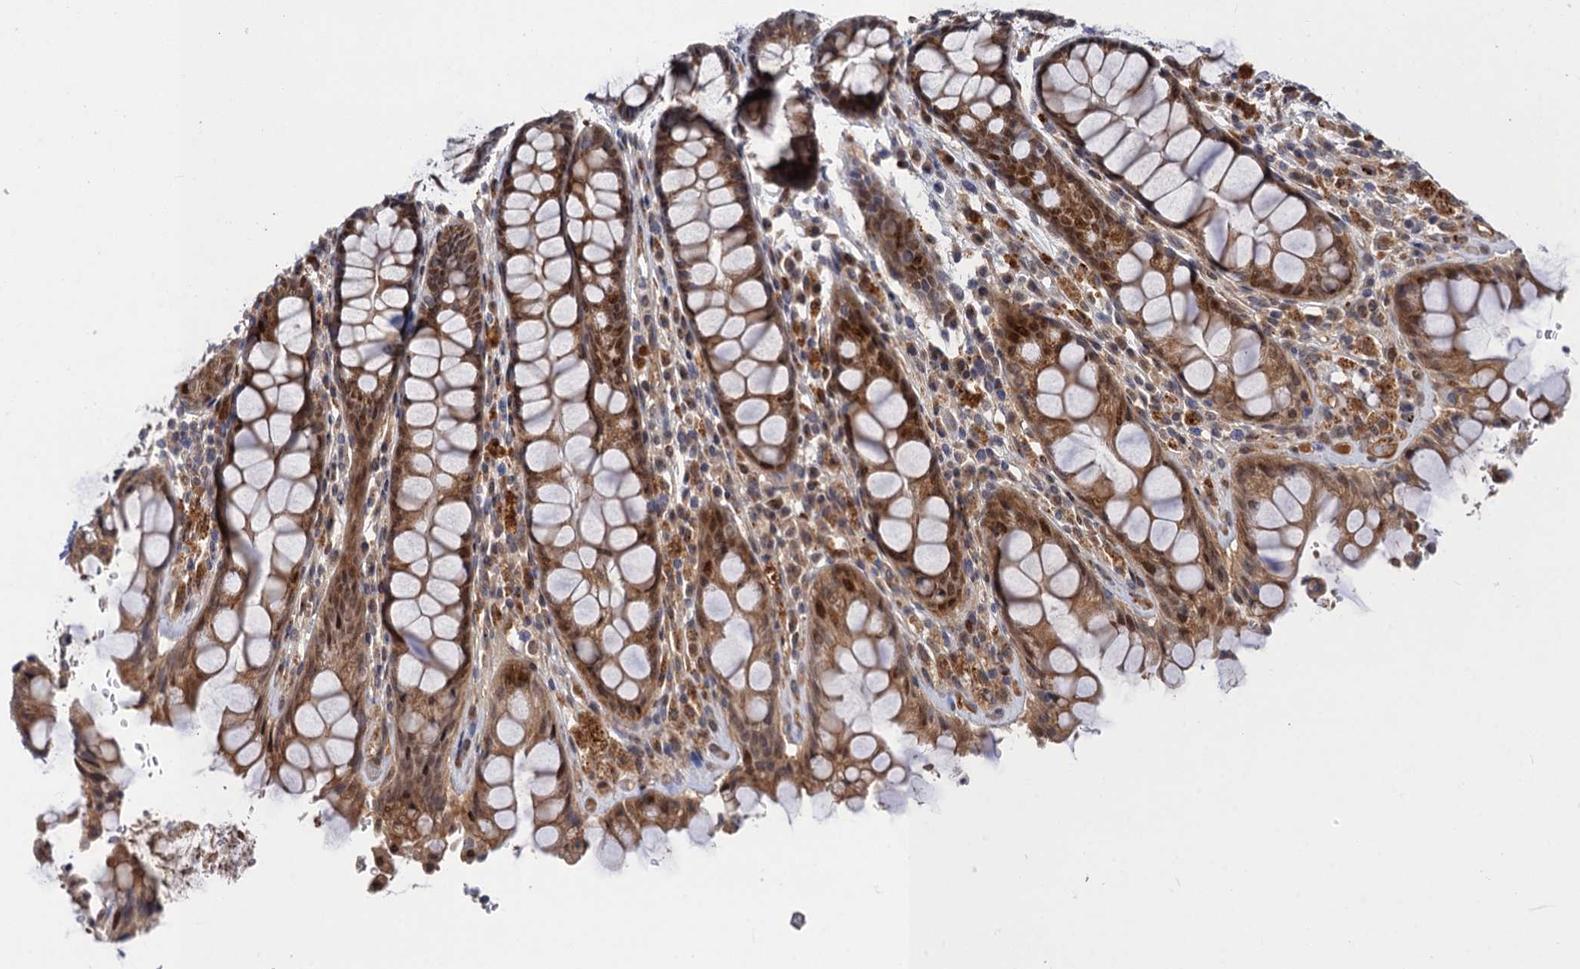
{"staining": {"intensity": "moderate", "quantity": ">75%", "location": "cytoplasmic/membranous,nuclear"}, "tissue": "rectum", "cell_type": "Glandular cells", "image_type": "normal", "snomed": [{"axis": "morphology", "description": "Normal tissue, NOS"}, {"axis": "topography", "description": "Rectum"}], "caption": "Immunohistochemical staining of normal human rectum shows moderate cytoplasmic/membranous,nuclear protein staining in about >75% of glandular cells. The staining was performed using DAB to visualize the protein expression in brown, while the nuclei were stained in blue with hematoxylin (Magnification: 20x).", "gene": "NEK8", "patient": {"sex": "male", "age": 64}}